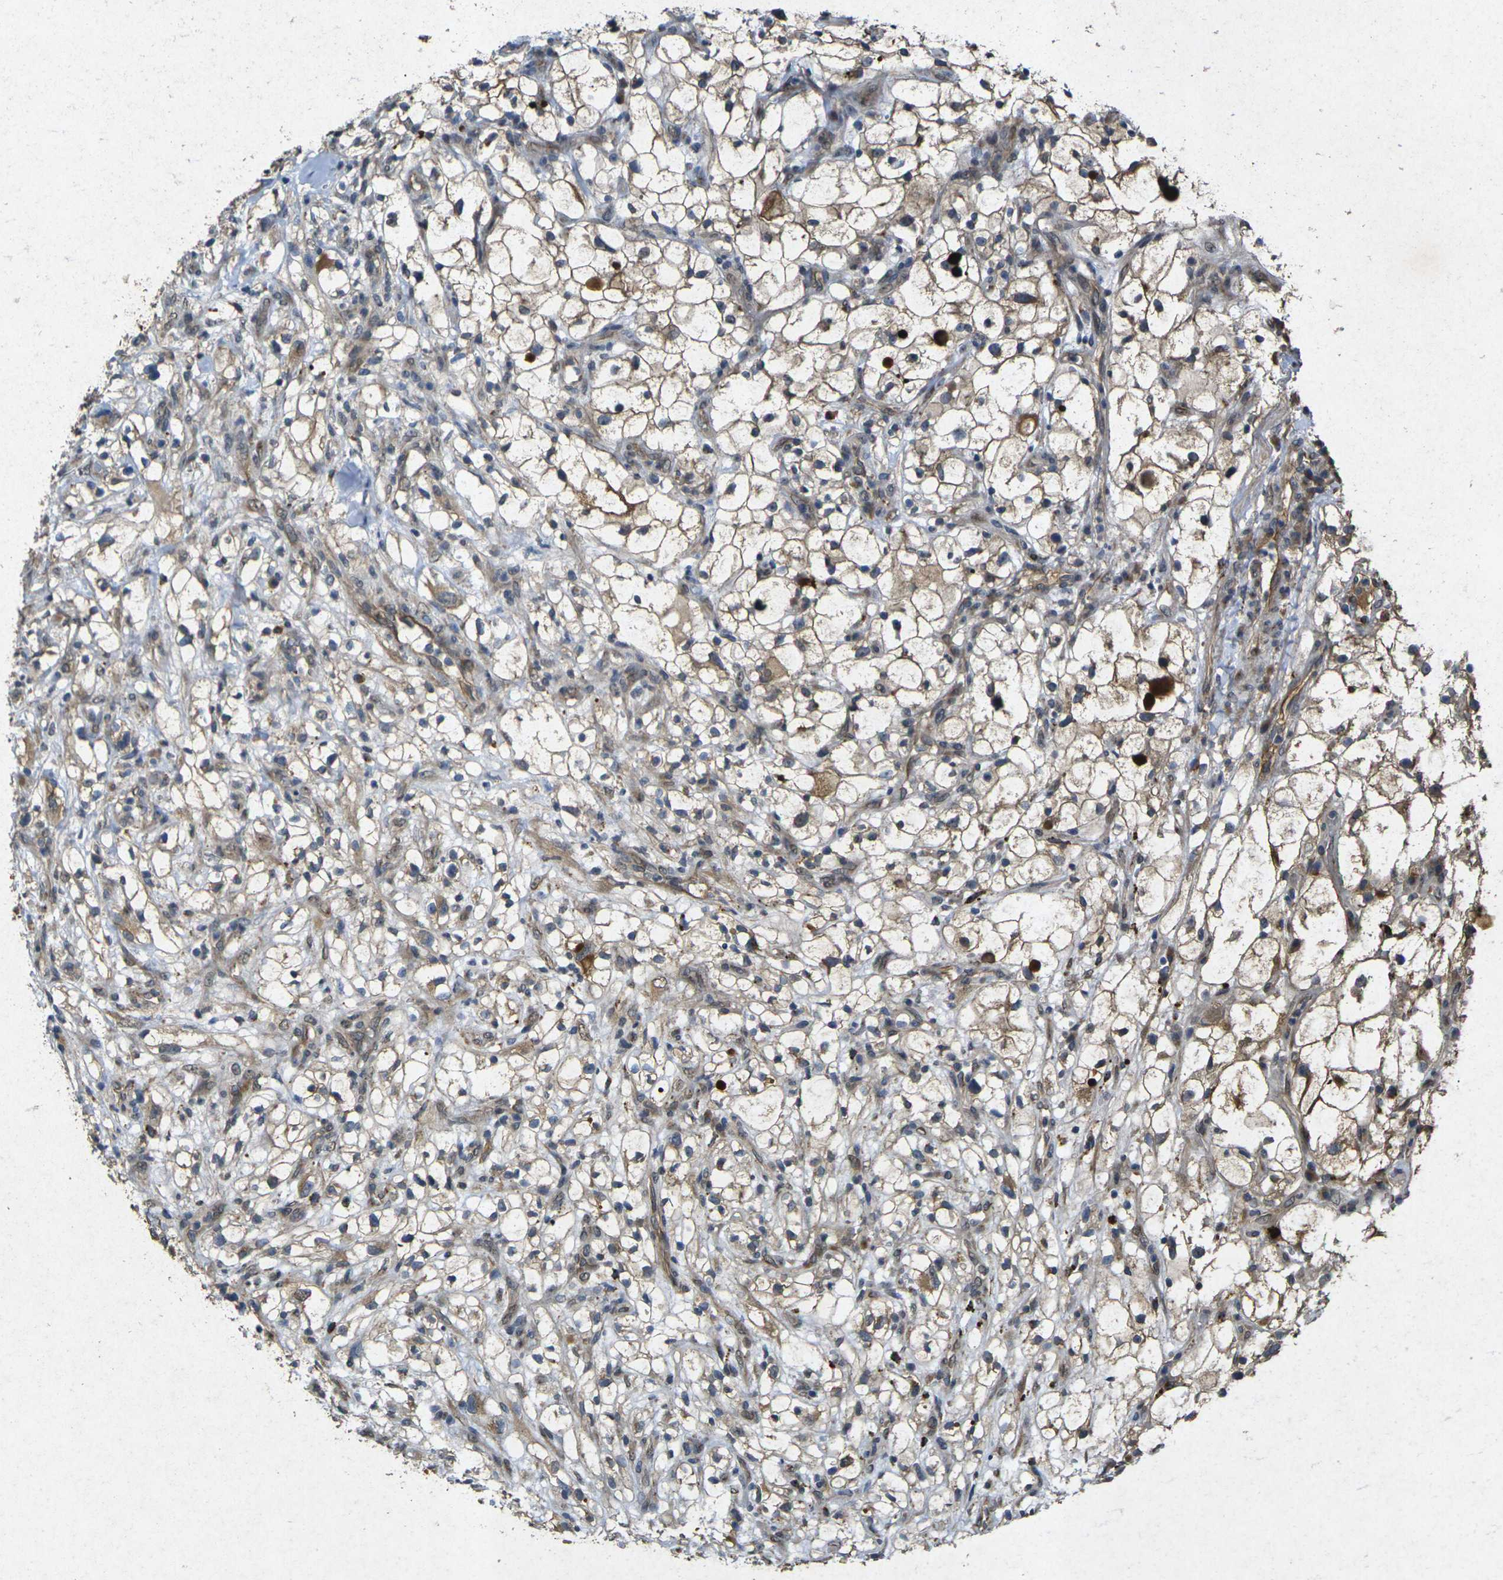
{"staining": {"intensity": "moderate", "quantity": ">75%", "location": "cytoplasmic/membranous"}, "tissue": "renal cancer", "cell_type": "Tumor cells", "image_type": "cancer", "snomed": [{"axis": "morphology", "description": "Adenocarcinoma, NOS"}, {"axis": "topography", "description": "Kidney"}], "caption": "This histopathology image shows immunohistochemistry staining of renal adenocarcinoma, with medium moderate cytoplasmic/membranous positivity in about >75% of tumor cells.", "gene": "RGMA", "patient": {"sex": "female", "age": 60}}